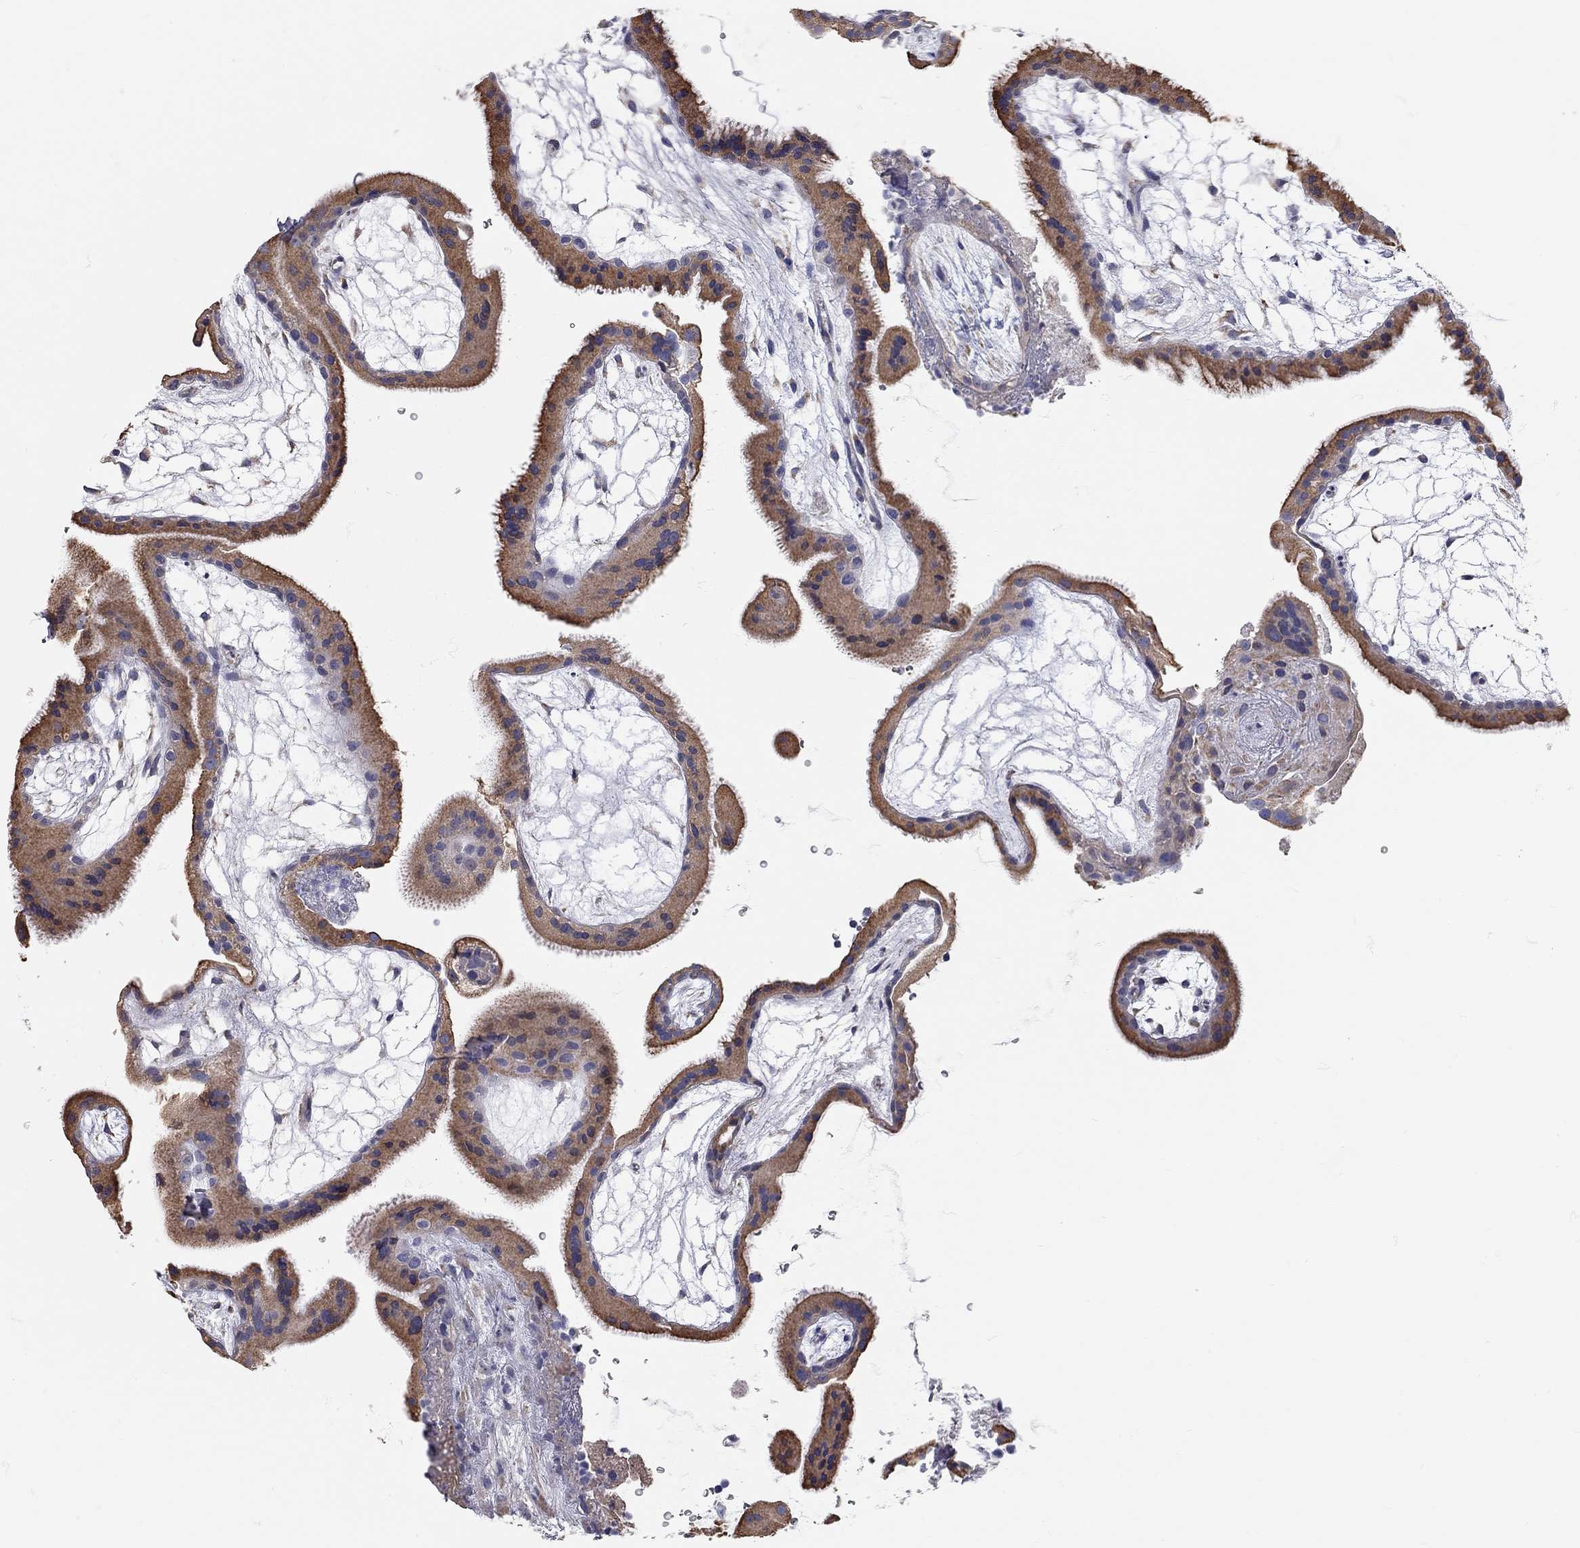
{"staining": {"intensity": "negative", "quantity": "none", "location": "none"}, "tissue": "placenta", "cell_type": "Decidual cells", "image_type": "normal", "snomed": [{"axis": "morphology", "description": "Normal tissue, NOS"}, {"axis": "topography", "description": "Placenta"}], "caption": "Immunohistochemistry (IHC) of normal placenta displays no expression in decidual cells.", "gene": "XAGE2", "patient": {"sex": "female", "age": 19}}